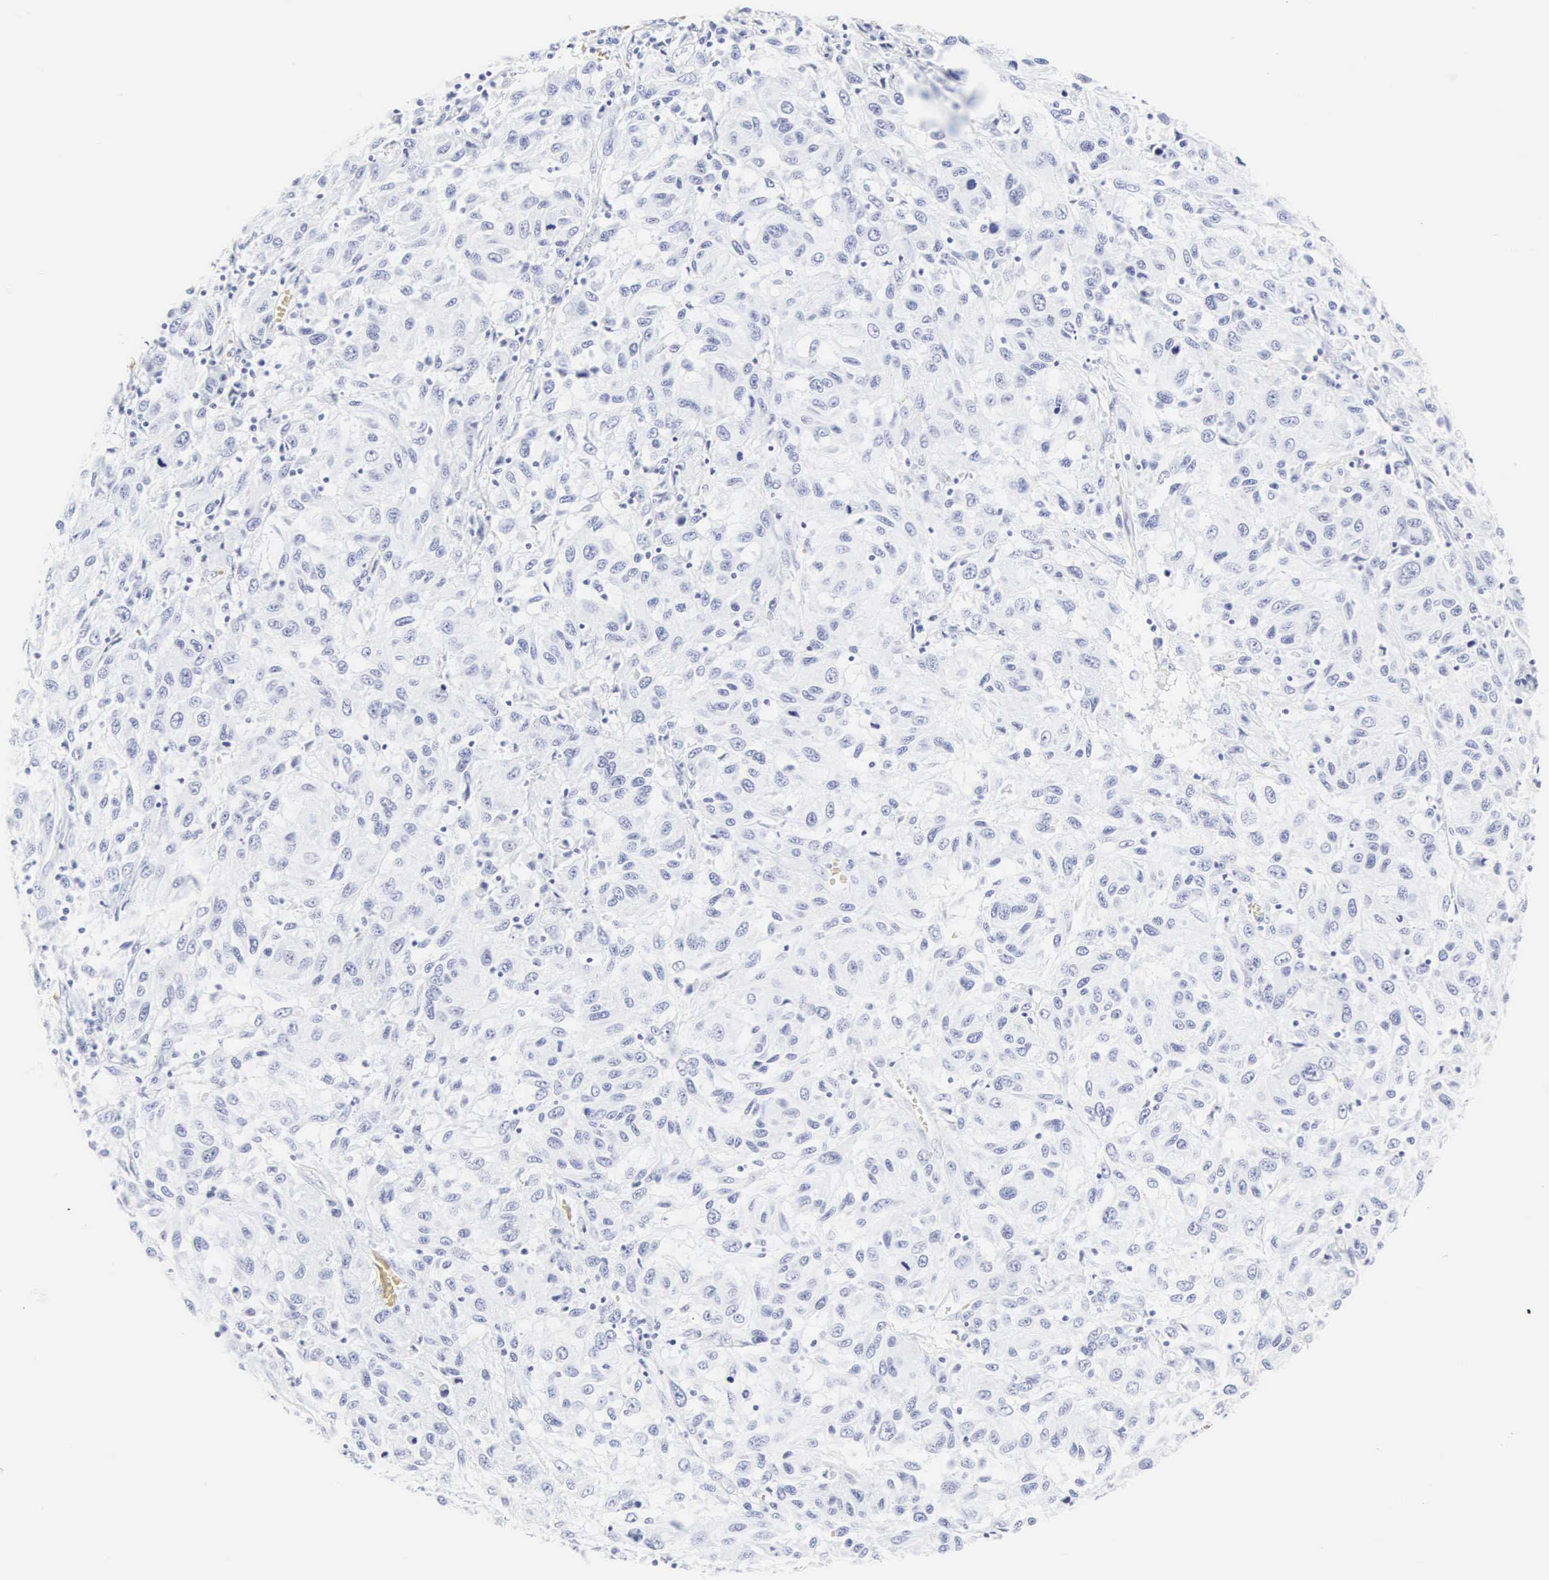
{"staining": {"intensity": "negative", "quantity": "none", "location": "none"}, "tissue": "melanoma", "cell_type": "Tumor cells", "image_type": "cancer", "snomed": [{"axis": "morphology", "description": "Malignant melanoma, NOS"}, {"axis": "topography", "description": "Skin"}], "caption": "A micrograph of human malignant melanoma is negative for staining in tumor cells.", "gene": "CGB3", "patient": {"sex": "female", "age": 77}}